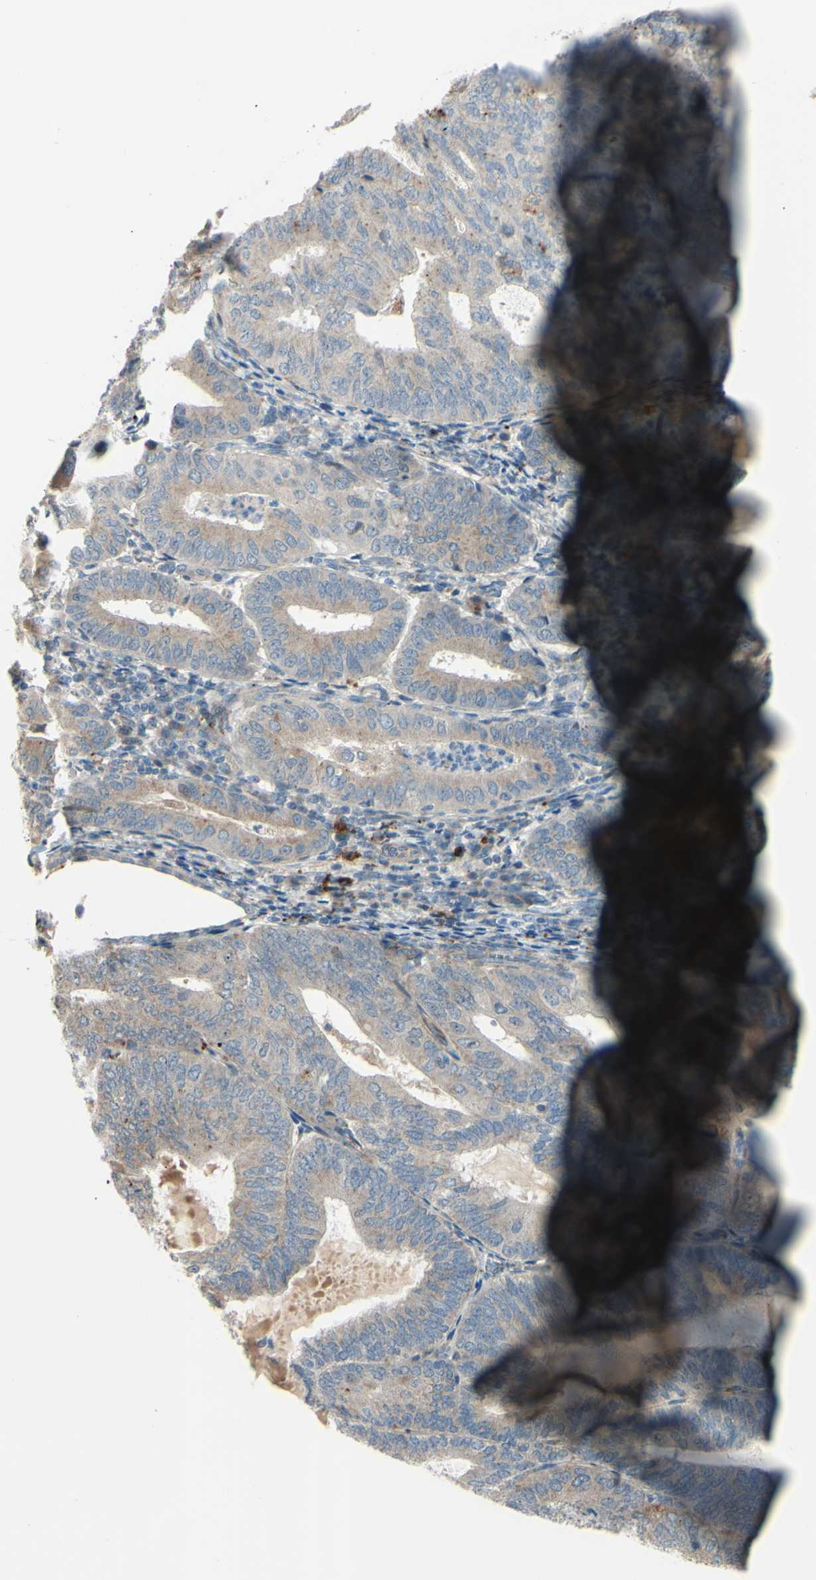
{"staining": {"intensity": "weak", "quantity": "<25%", "location": "cytoplasmic/membranous"}, "tissue": "endometrial cancer", "cell_type": "Tumor cells", "image_type": "cancer", "snomed": [{"axis": "morphology", "description": "Adenocarcinoma, NOS"}, {"axis": "topography", "description": "Endometrium"}], "caption": "An image of human endometrial cancer is negative for staining in tumor cells. (DAB immunohistochemistry (IHC) visualized using brightfield microscopy, high magnification).", "gene": "NDFIP1", "patient": {"sex": "female", "age": 81}}